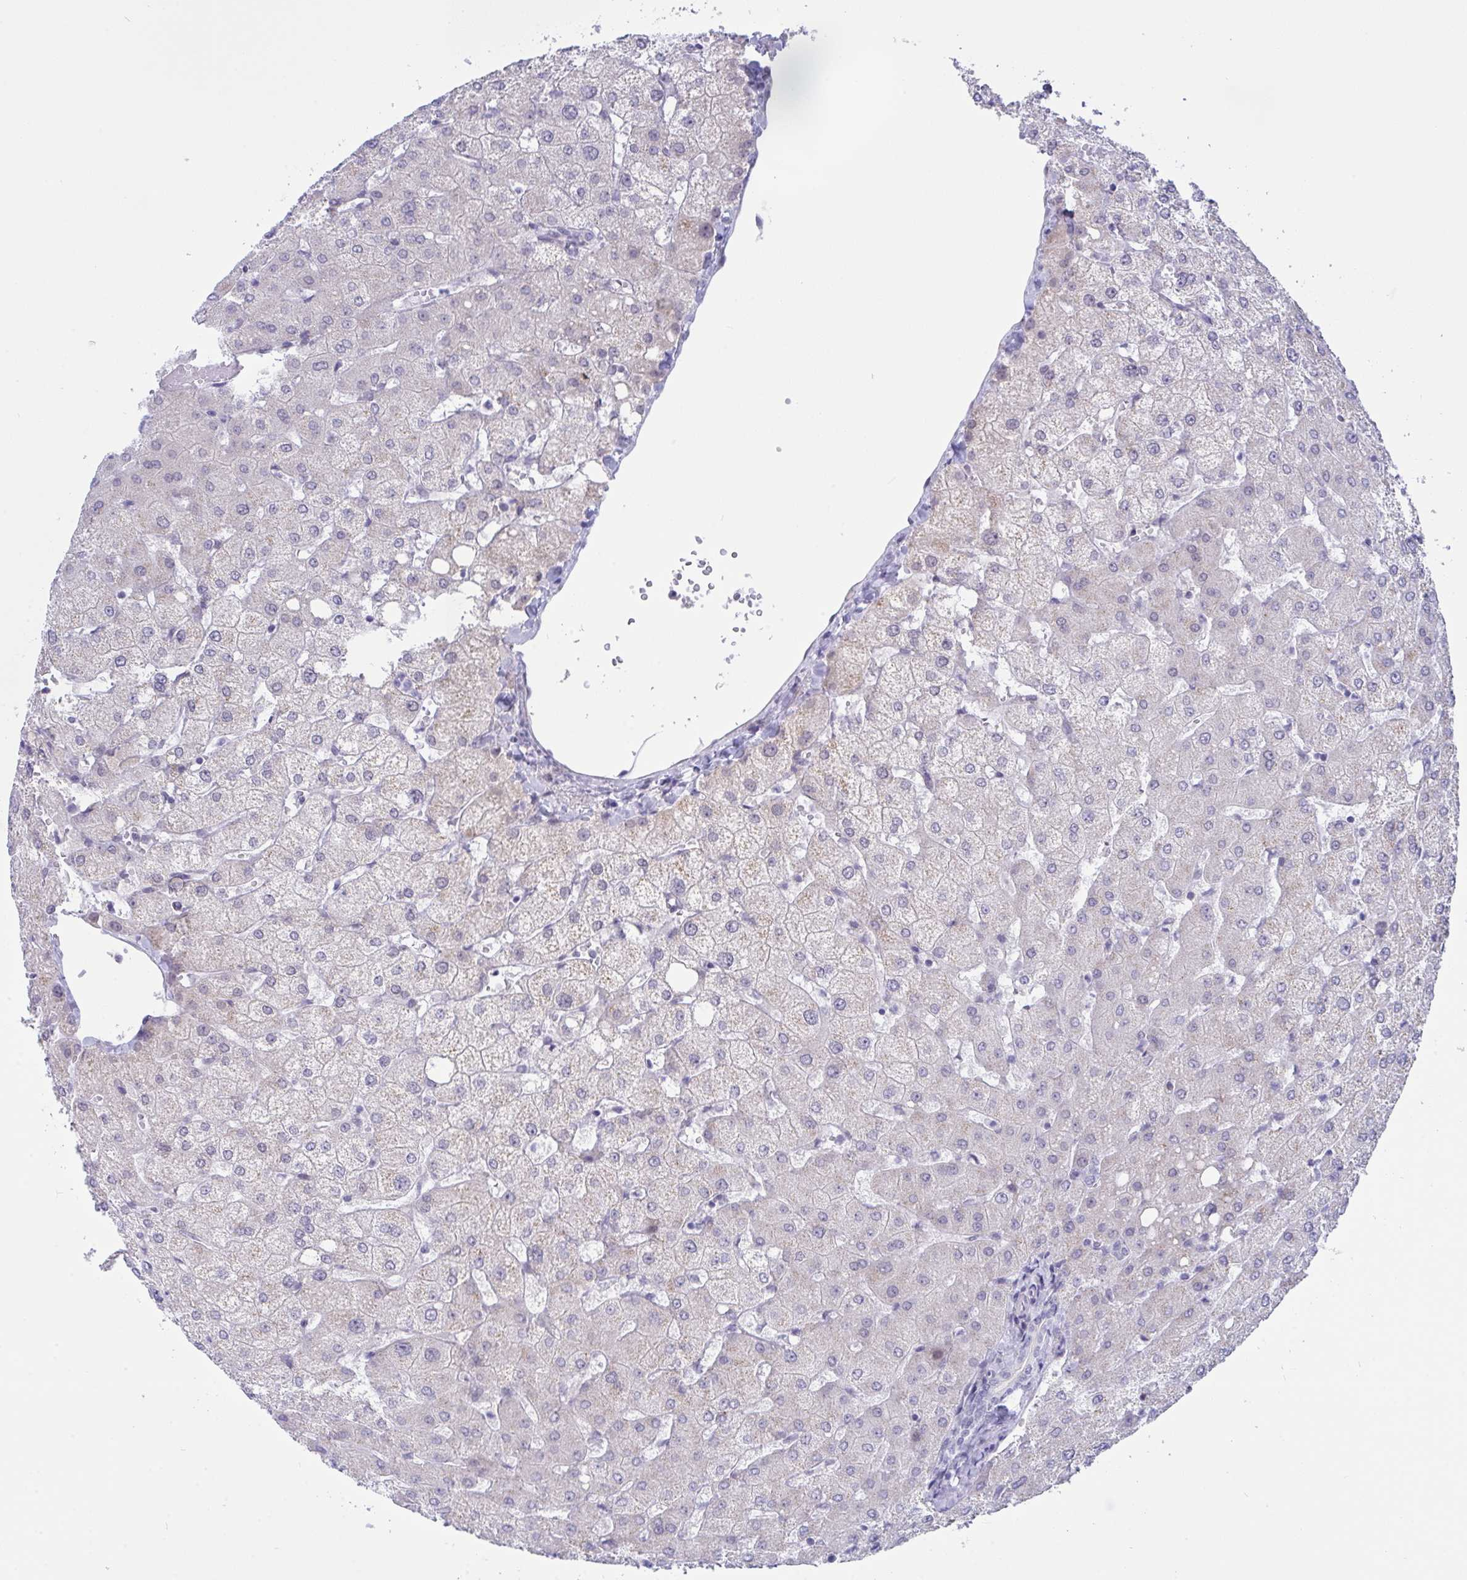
{"staining": {"intensity": "negative", "quantity": "none", "location": "none"}, "tissue": "liver", "cell_type": "Cholangiocytes", "image_type": "normal", "snomed": [{"axis": "morphology", "description": "Normal tissue, NOS"}, {"axis": "topography", "description": "Liver"}], "caption": "IHC micrograph of unremarkable liver: human liver stained with DAB shows no significant protein expression in cholangiocytes.", "gene": "FBXL22", "patient": {"sex": "female", "age": 54}}